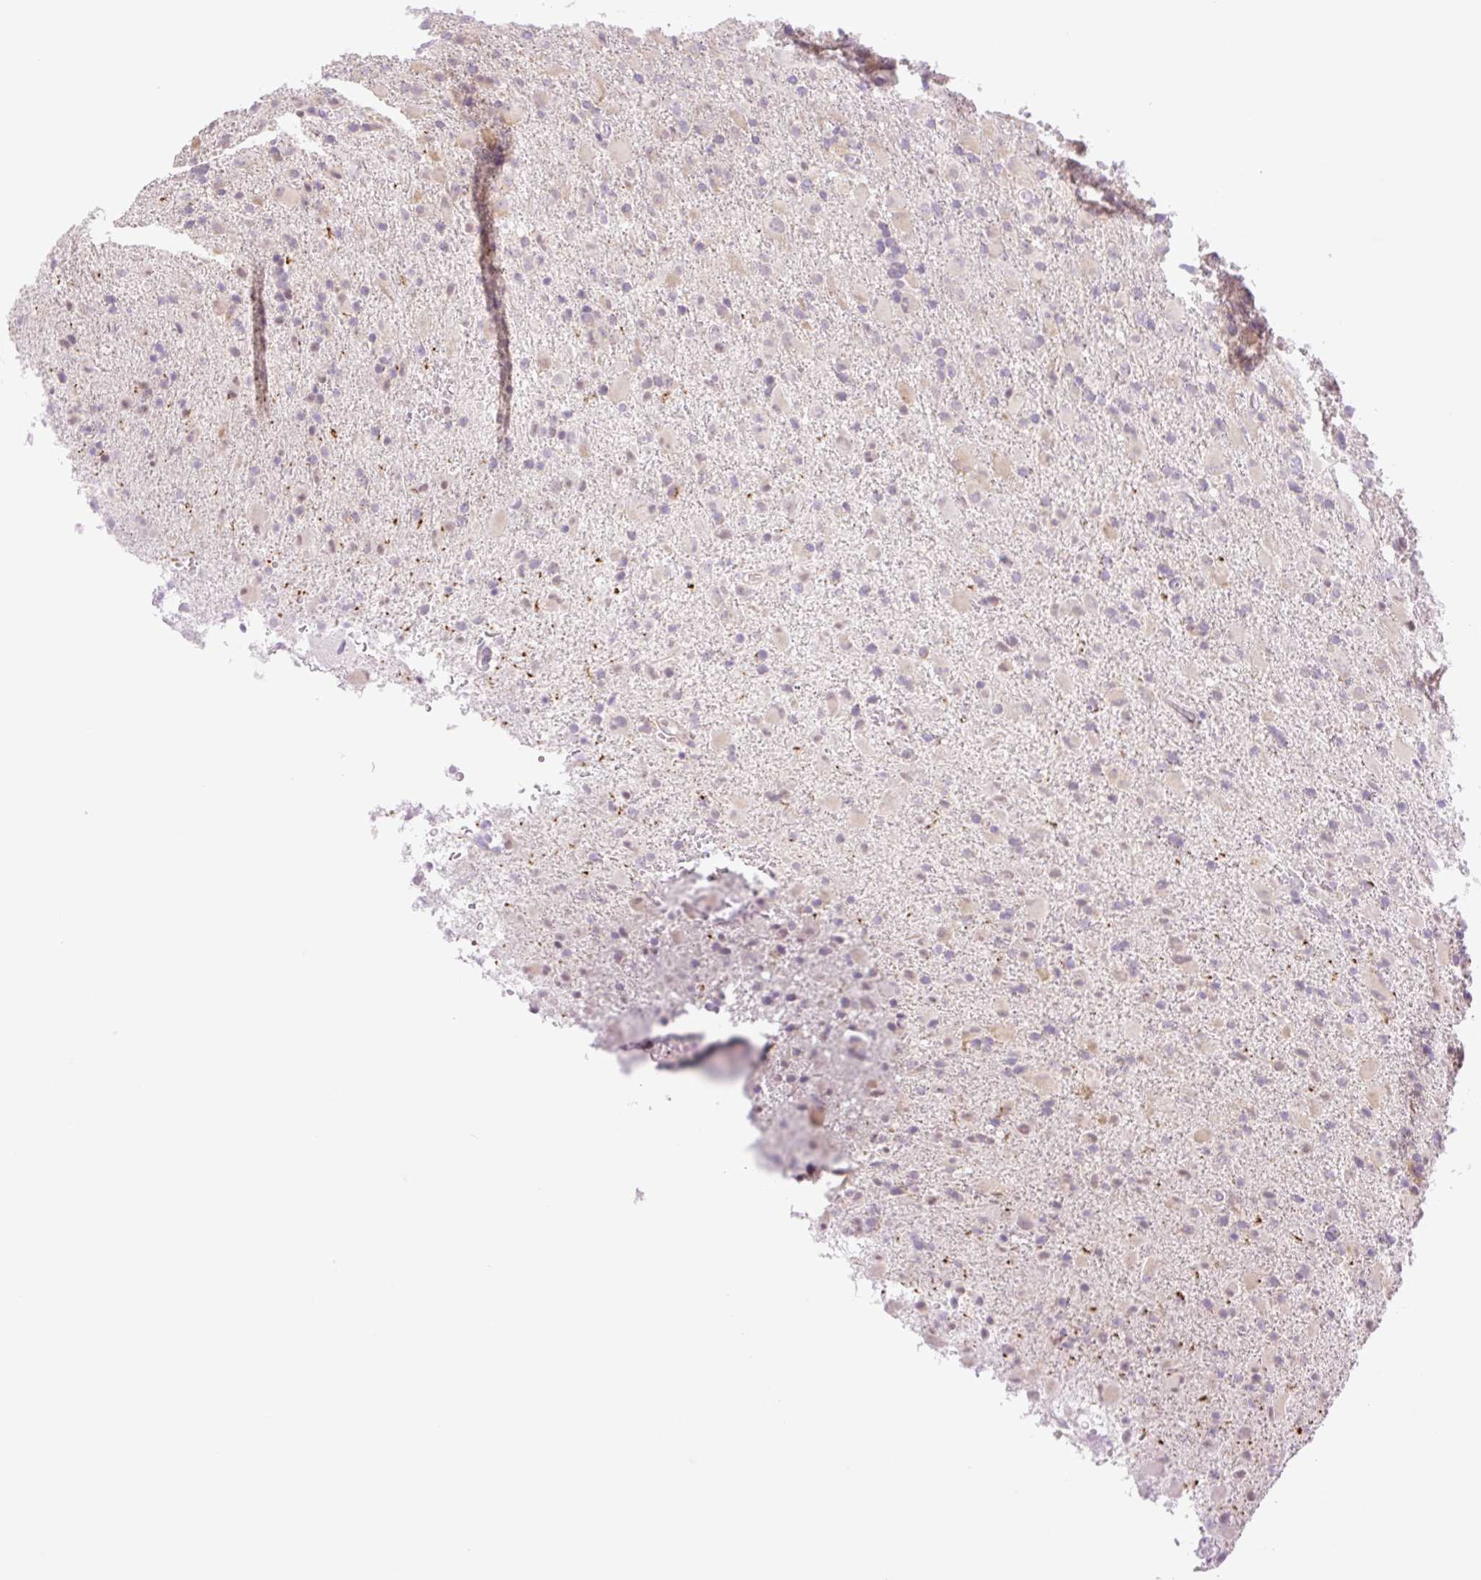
{"staining": {"intensity": "negative", "quantity": "none", "location": "none"}, "tissue": "glioma", "cell_type": "Tumor cells", "image_type": "cancer", "snomed": [{"axis": "morphology", "description": "Glioma, malignant, Low grade"}, {"axis": "topography", "description": "Brain"}], "caption": "IHC image of neoplastic tissue: glioma stained with DAB demonstrates no significant protein staining in tumor cells.", "gene": "COL5A1", "patient": {"sex": "male", "age": 65}}